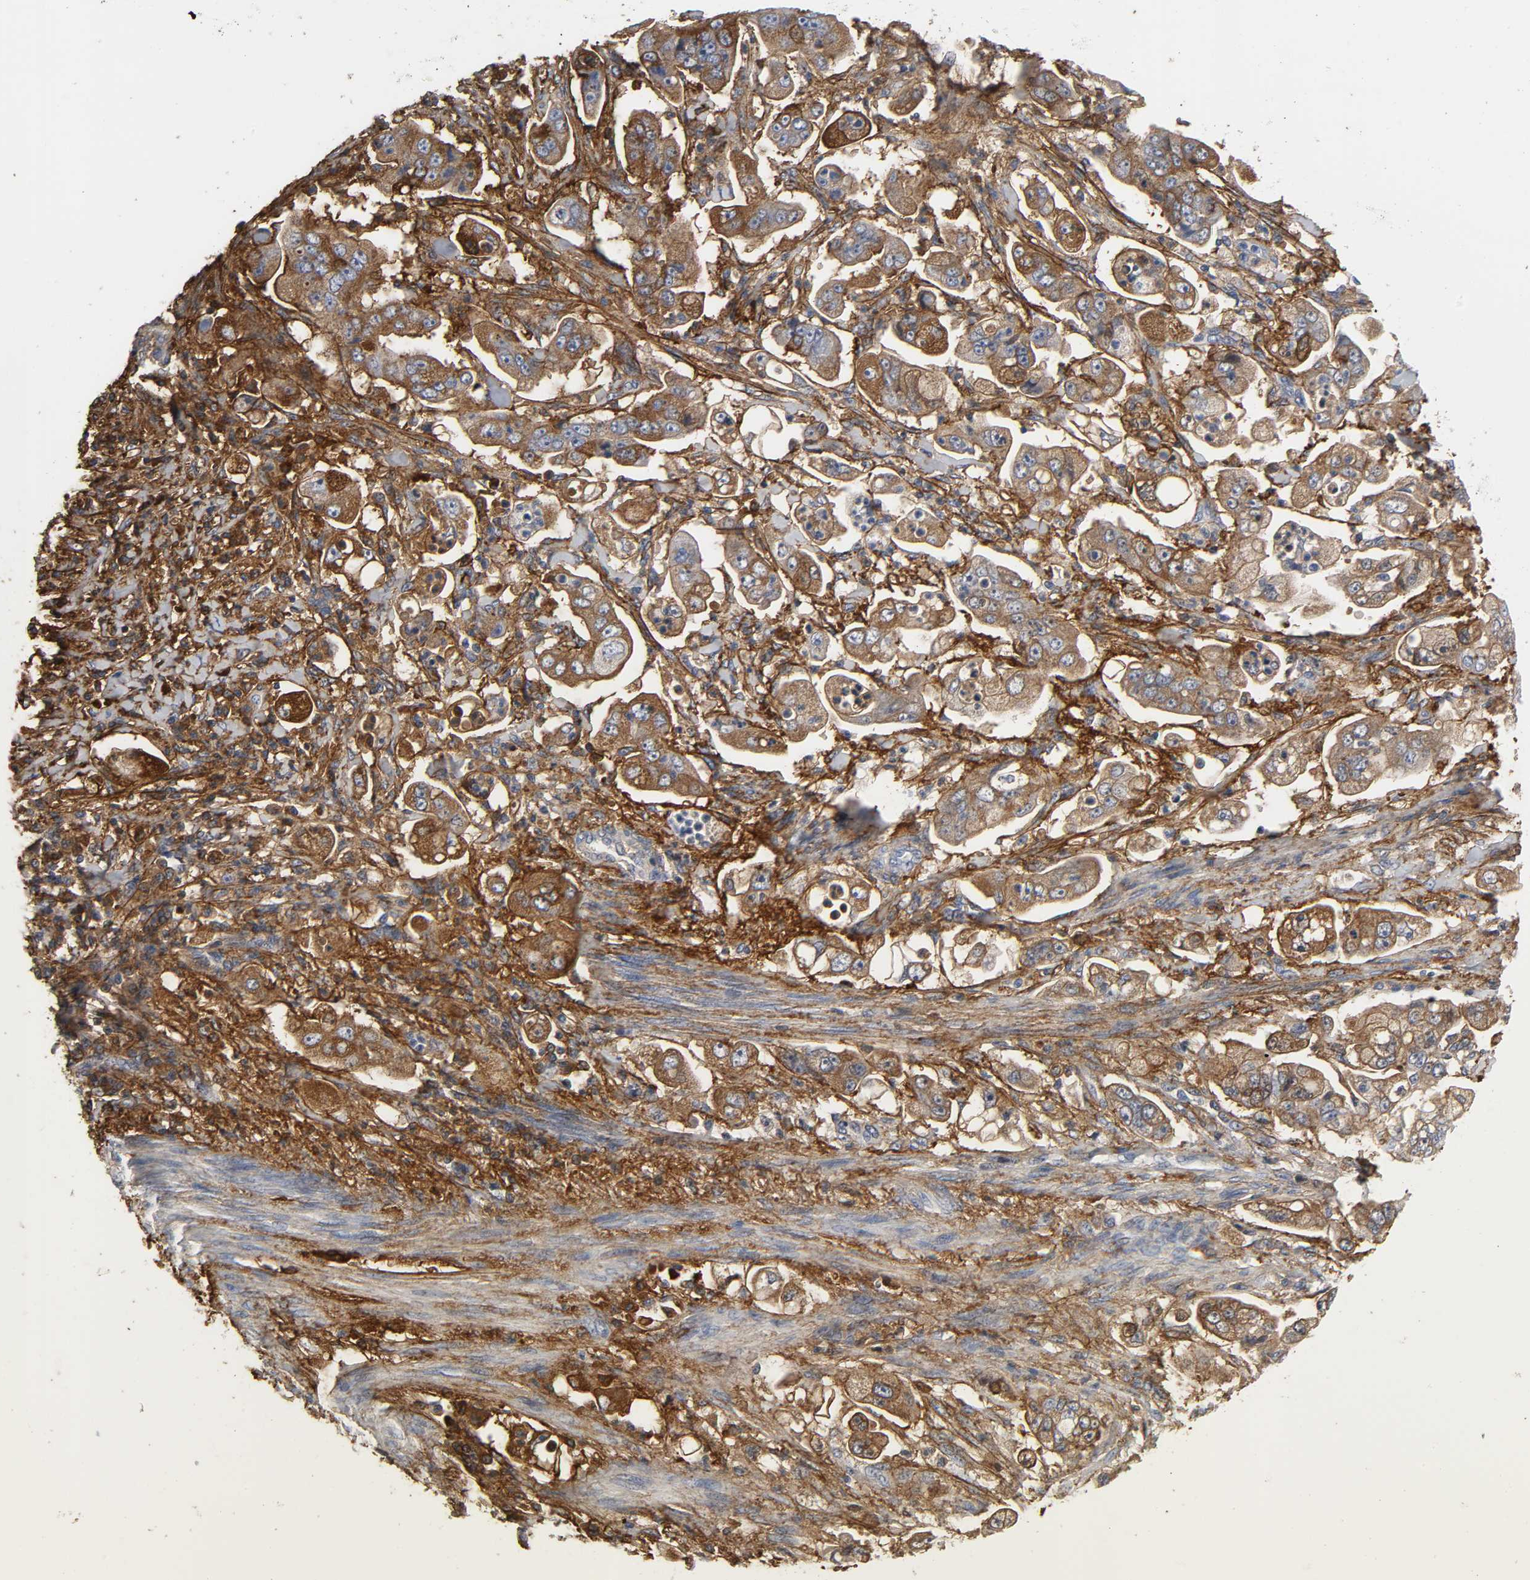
{"staining": {"intensity": "strong", "quantity": ">75%", "location": "cytoplasmic/membranous"}, "tissue": "stomach cancer", "cell_type": "Tumor cells", "image_type": "cancer", "snomed": [{"axis": "morphology", "description": "Adenocarcinoma, NOS"}, {"axis": "topography", "description": "Stomach"}], "caption": "This image demonstrates stomach adenocarcinoma stained with immunohistochemistry to label a protein in brown. The cytoplasmic/membranous of tumor cells show strong positivity for the protein. Nuclei are counter-stained blue.", "gene": "FBLN1", "patient": {"sex": "male", "age": 62}}